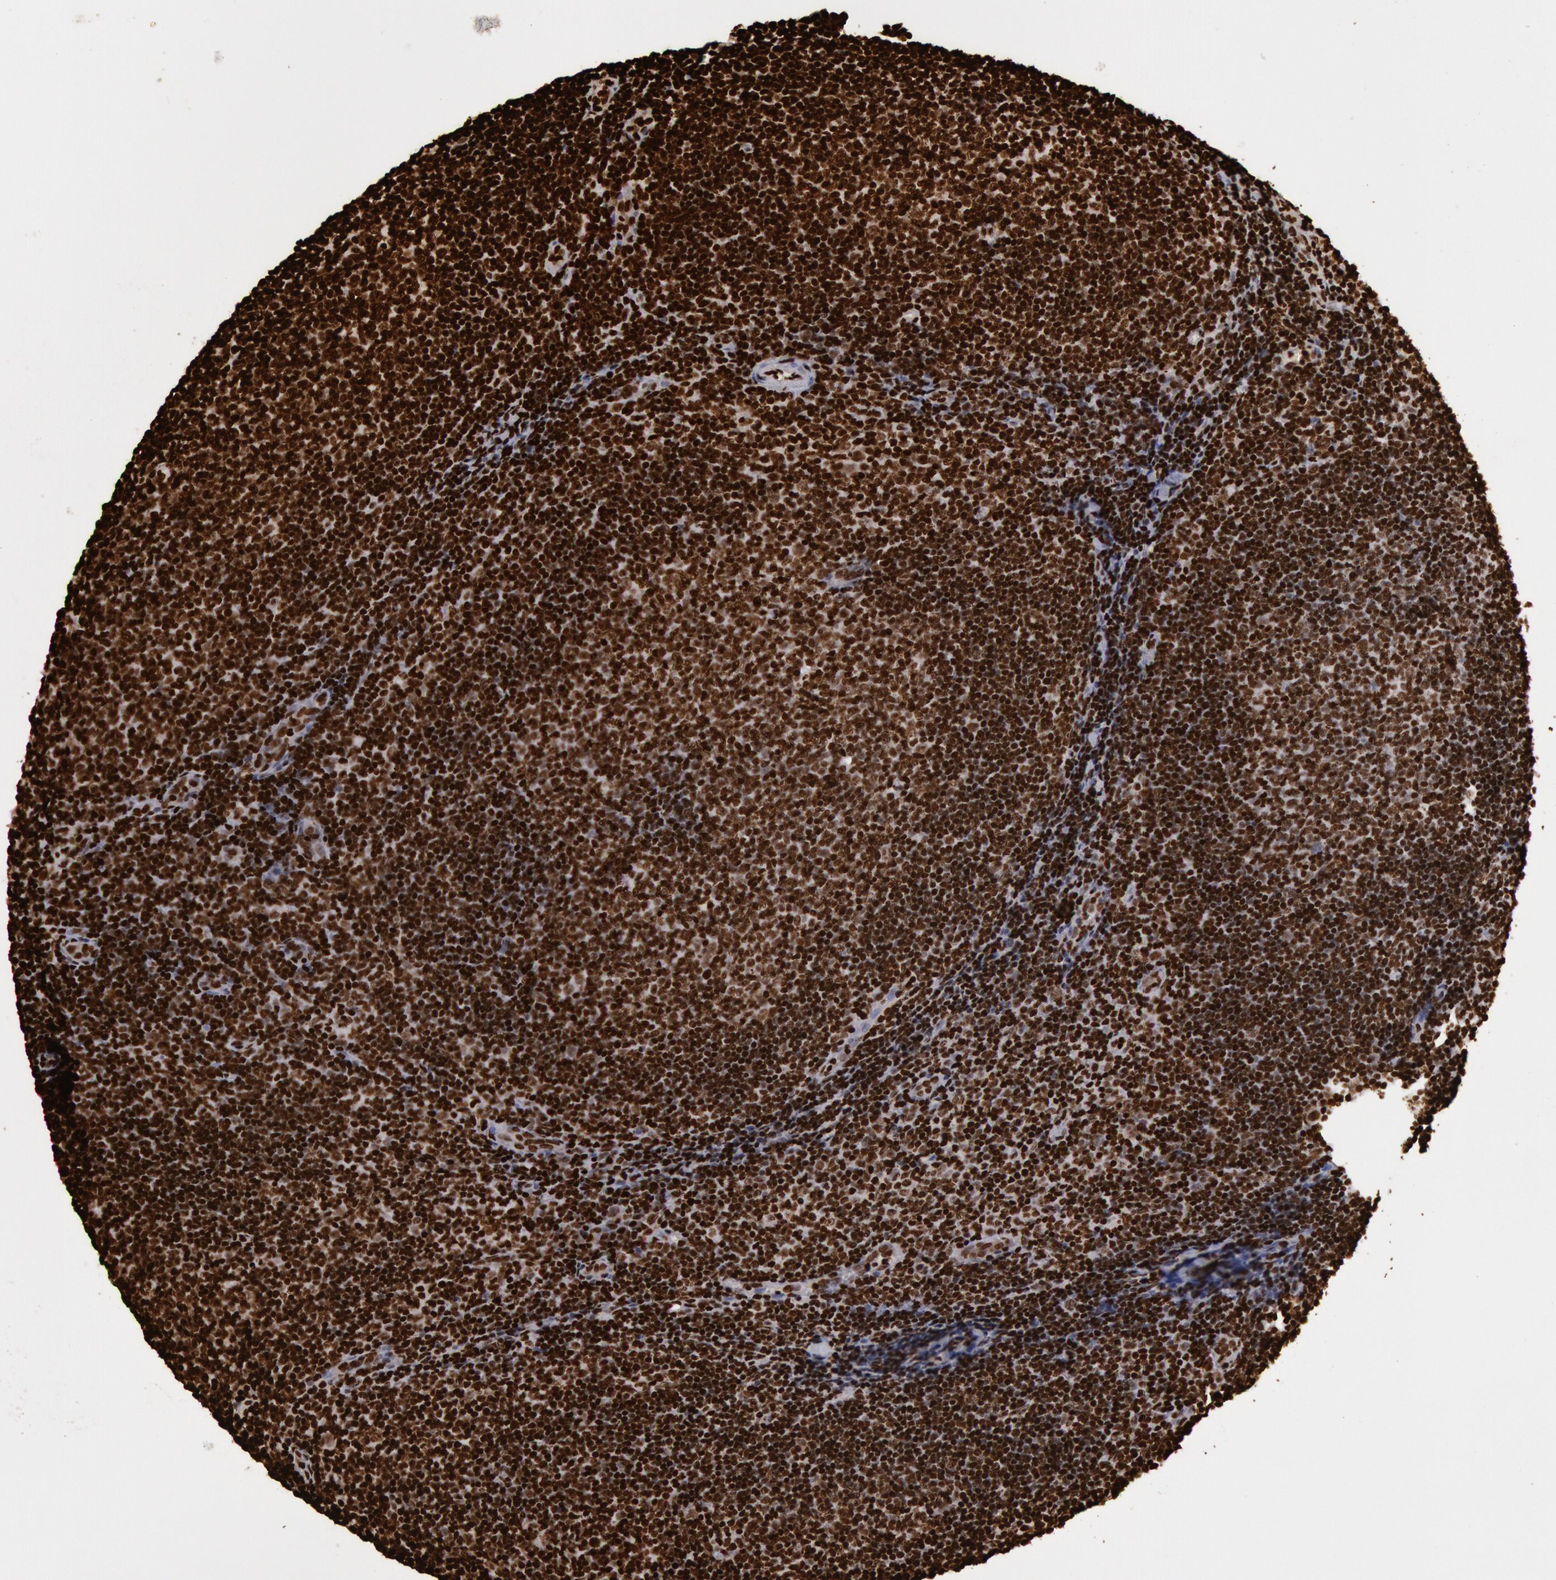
{"staining": {"intensity": "strong", "quantity": ">75%", "location": "nuclear"}, "tissue": "lymphoma", "cell_type": "Tumor cells", "image_type": "cancer", "snomed": [{"axis": "morphology", "description": "Malignant lymphoma, non-Hodgkin's type, Low grade"}, {"axis": "topography", "description": "Lymph node"}], "caption": "High-power microscopy captured an IHC image of malignant lymphoma, non-Hodgkin's type (low-grade), revealing strong nuclear expression in approximately >75% of tumor cells.", "gene": "H3-4", "patient": {"sex": "male", "age": 49}}